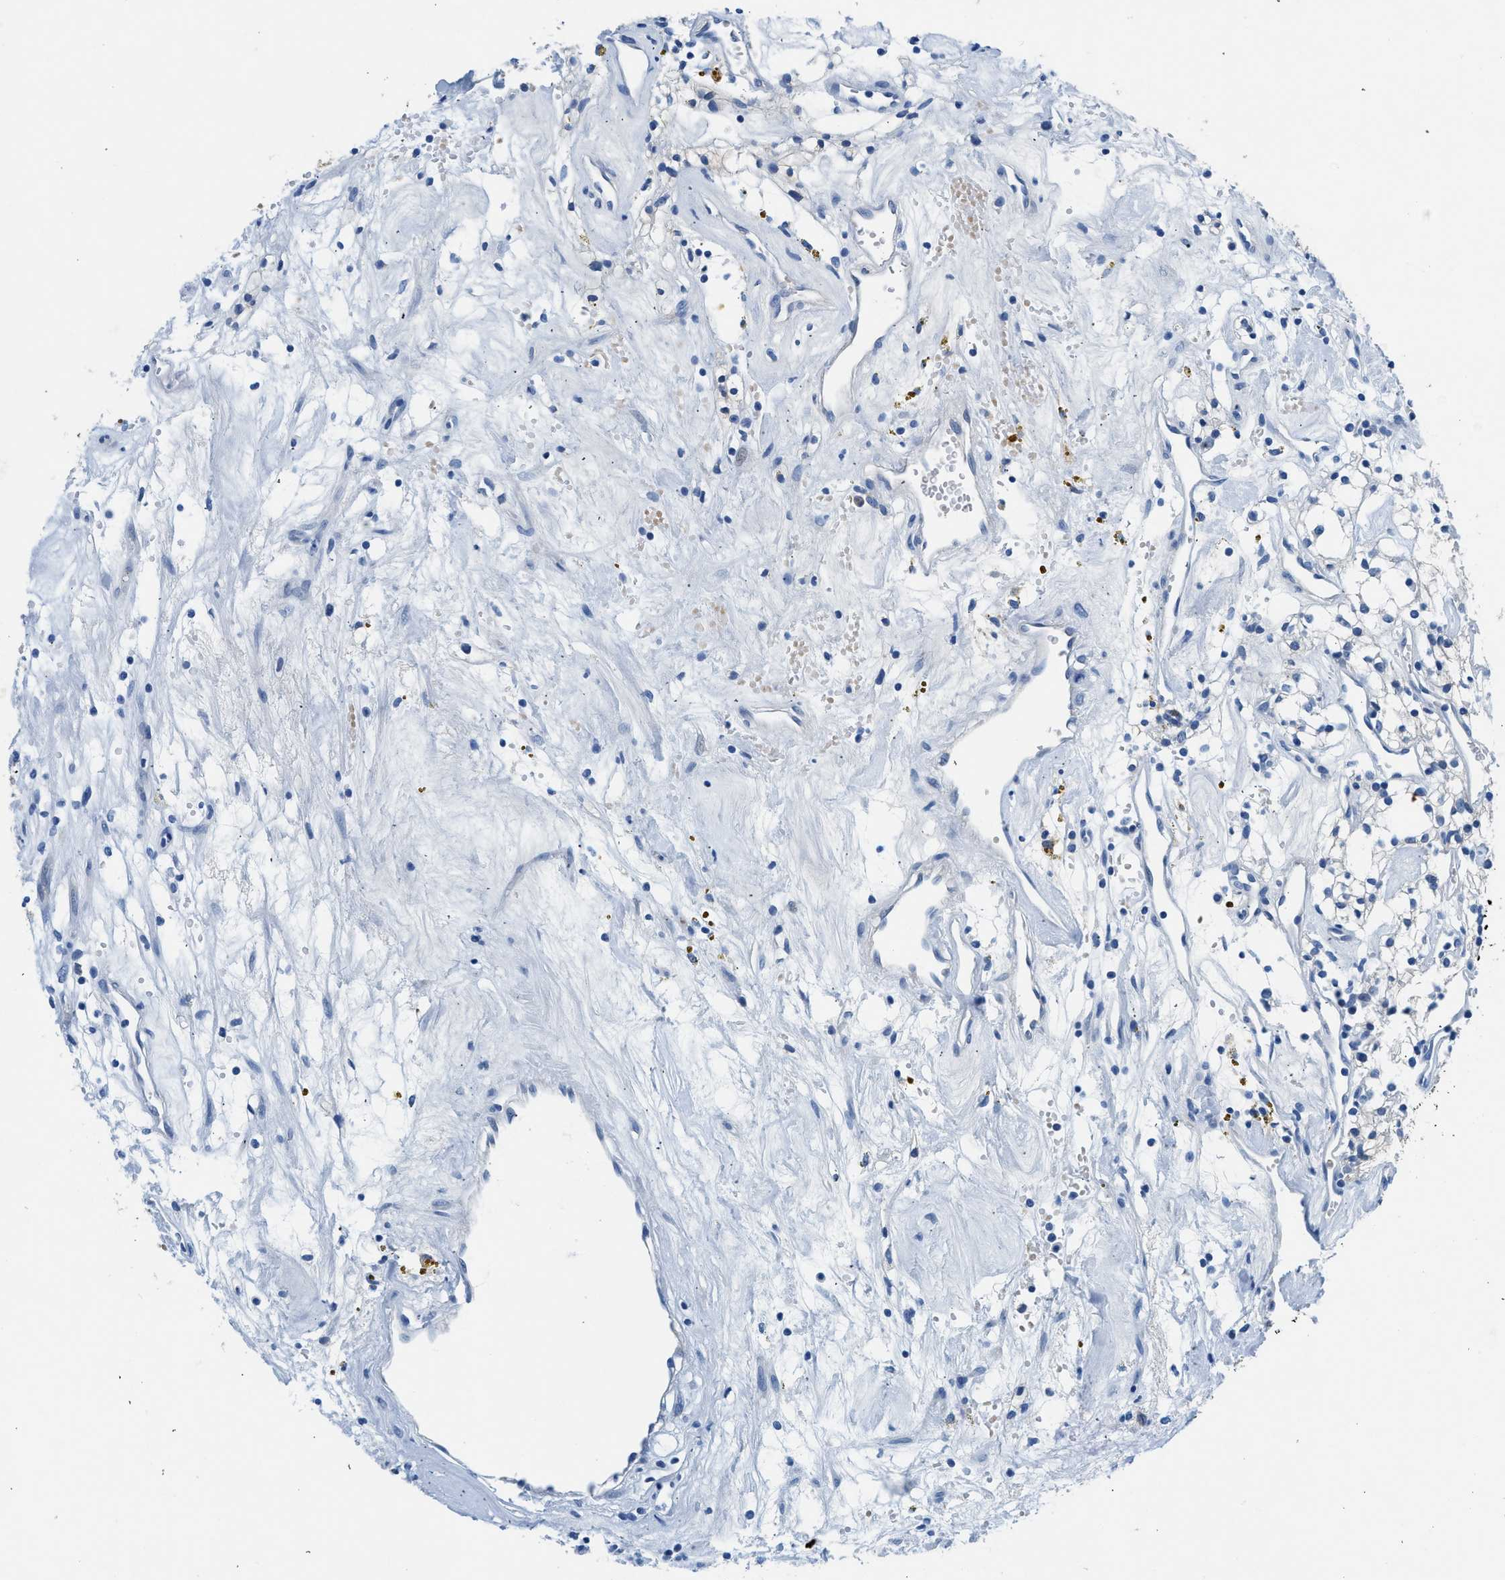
{"staining": {"intensity": "negative", "quantity": "none", "location": "none"}, "tissue": "renal cancer", "cell_type": "Tumor cells", "image_type": "cancer", "snomed": [{"axis": "morphology", "description": "Adenocarcinoma, NOS"}, {"axis": "topography", "description": "Kidney"}], "caption": "Renal cancer was stained to show a protein in brown. There is no significant staining in tumor cells.", "gene": "FADS6", "patient": {"sex": "male", "age": 59}}